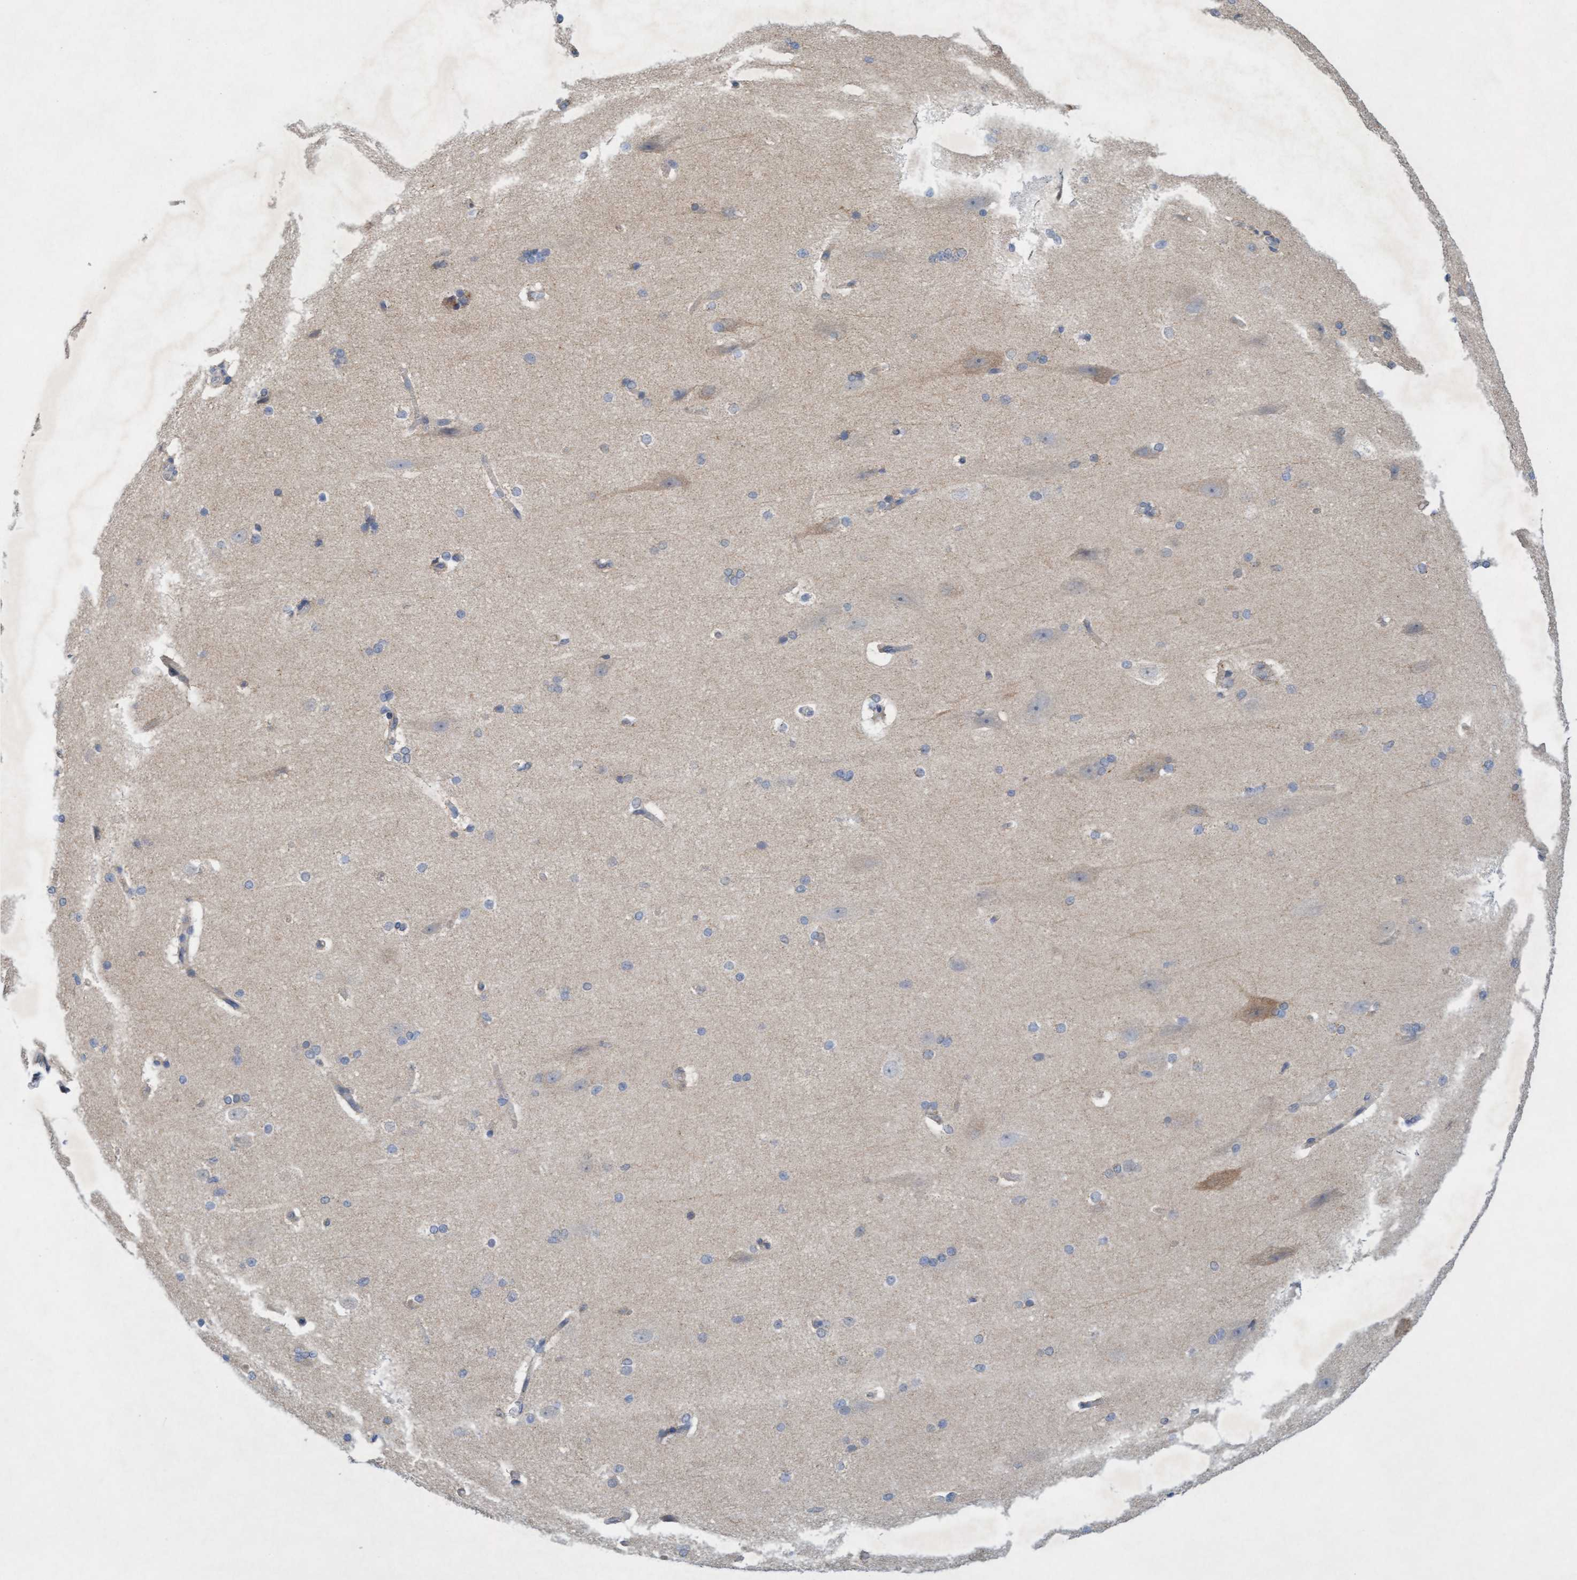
{"staining": {"intensity": "moderate", "quantity": "<25%", "location": "cytoplasmic/membranous"}, "tissue": "cerebral cortex", "cell_type": "Endothelial cells", "image_type": "normal", "snomed": [{"axis": "morphology", "description": "Normal tissue, NOS"}, {"axis": "topography", "description": "Cerebral cortex"}, {"axis": "topography", "description": "Hippocampus"}], "caption": "A high-resolution image shows immunohistochemistry (IHC) staining of benign cerebral cortex, which demonstrates moderate cytoplasmic/membranous staining in about <25% of endothelial cells.", "gene": "DDHD2", "patient": {"sex": "female", "age": 19}}